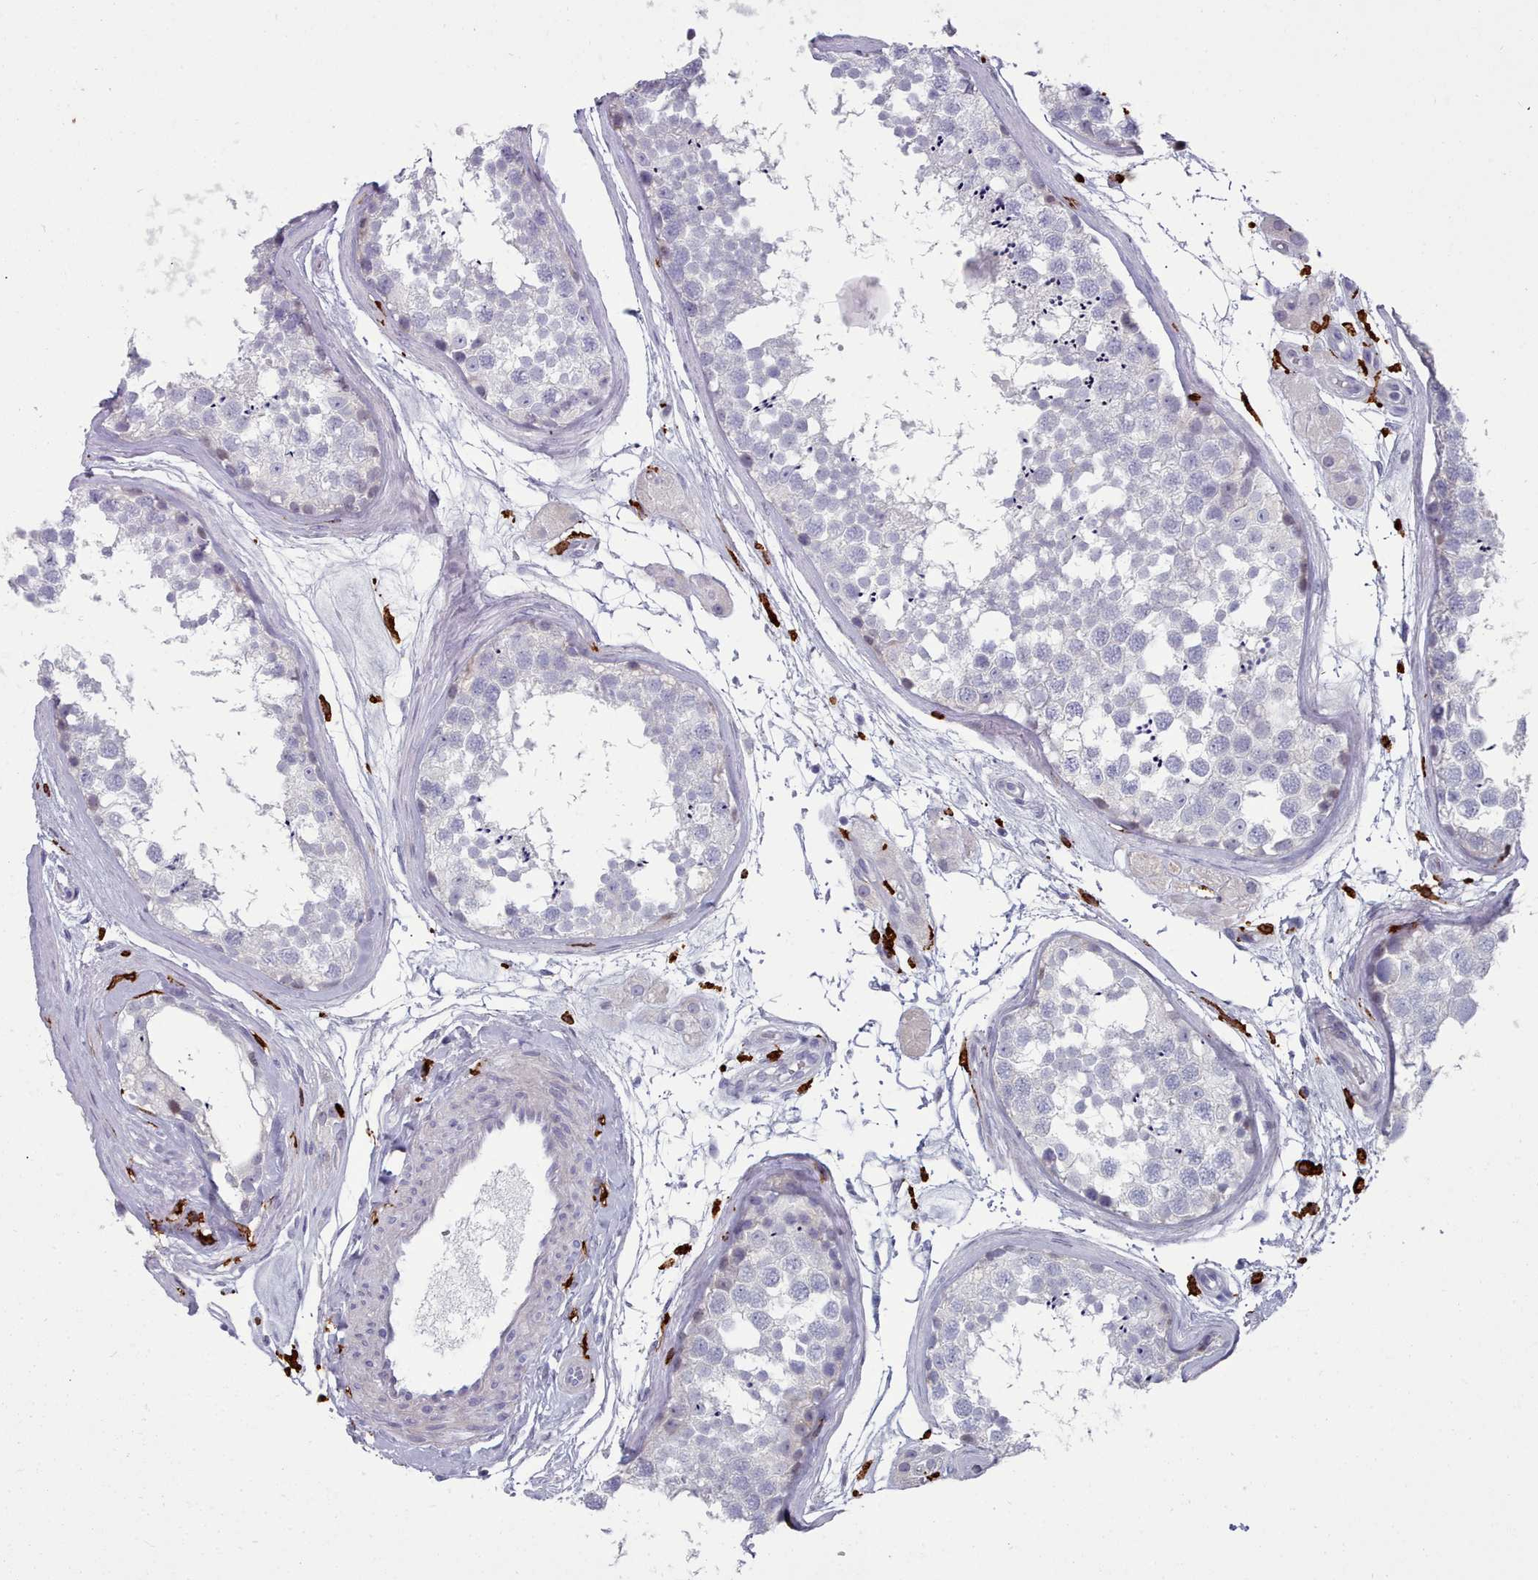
{"staining": {"intensity": "negative", "quantity": "none", "location": "none"}, "tissue": "testis", "cell_type": "Cells in seminiferous ducts", "image_type": "normal", "snomed": [{"axis": "morphology", "description": "Normal tissue, NOS"}, {"axis": "topography", "description": "Testis"}], "caption": "Immunohistochemistry (IHC) histopathology image of normal testis: human testis stained with DAB (3,3'-diaminobenzidine) shows no significant protein positivity in cells in seminiferous ducts.", "gene": "AIF1", "patient": {"sex": "male", "age": 56}}